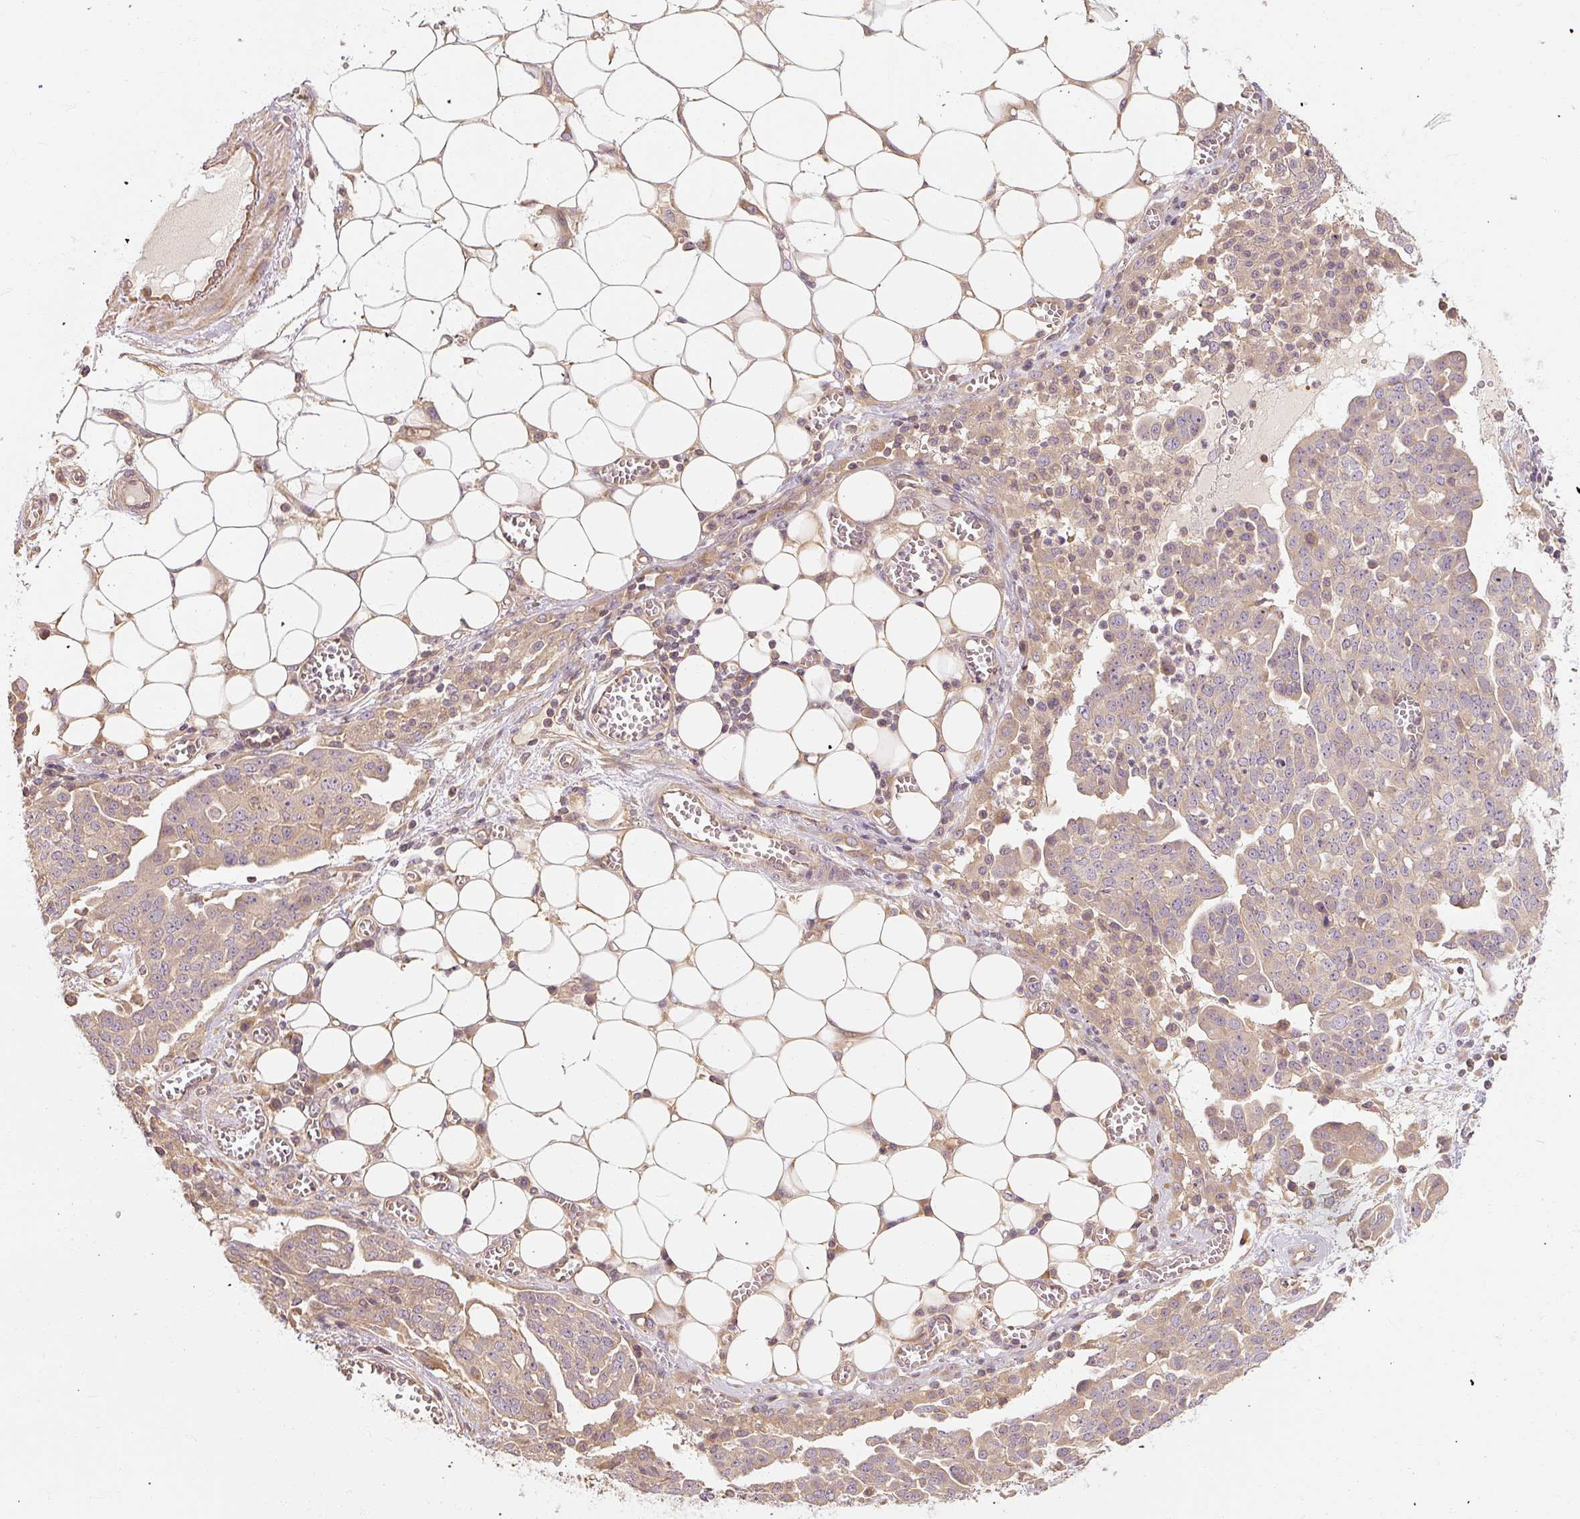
{"staining": {"intensity": "weak", "quantity": "<25%", "location": "cytoplasmic/membranous"}, "tissue": "ovarian cancer", "cell_type": "Tumor cells", "image_type": "cancer", "snomed": [{"axis": "morphology", "description": "Cystadenocarcinoma, serous, NOS"}, {"axis": "topography", "description": "Soft tissue"}, {"axis": "topography", "description": "Ovary"}], "caption": "An image of ovarian cancer stained for a protein demonstrates no brown staining in tumor cells. (DAB (3,3'-diaminobenzidine) immunohistochemistry (IHC) with hematoxylin counter stain).", "gene": "RB1CC1", "patient": {"sex": "female", "age": 57}}